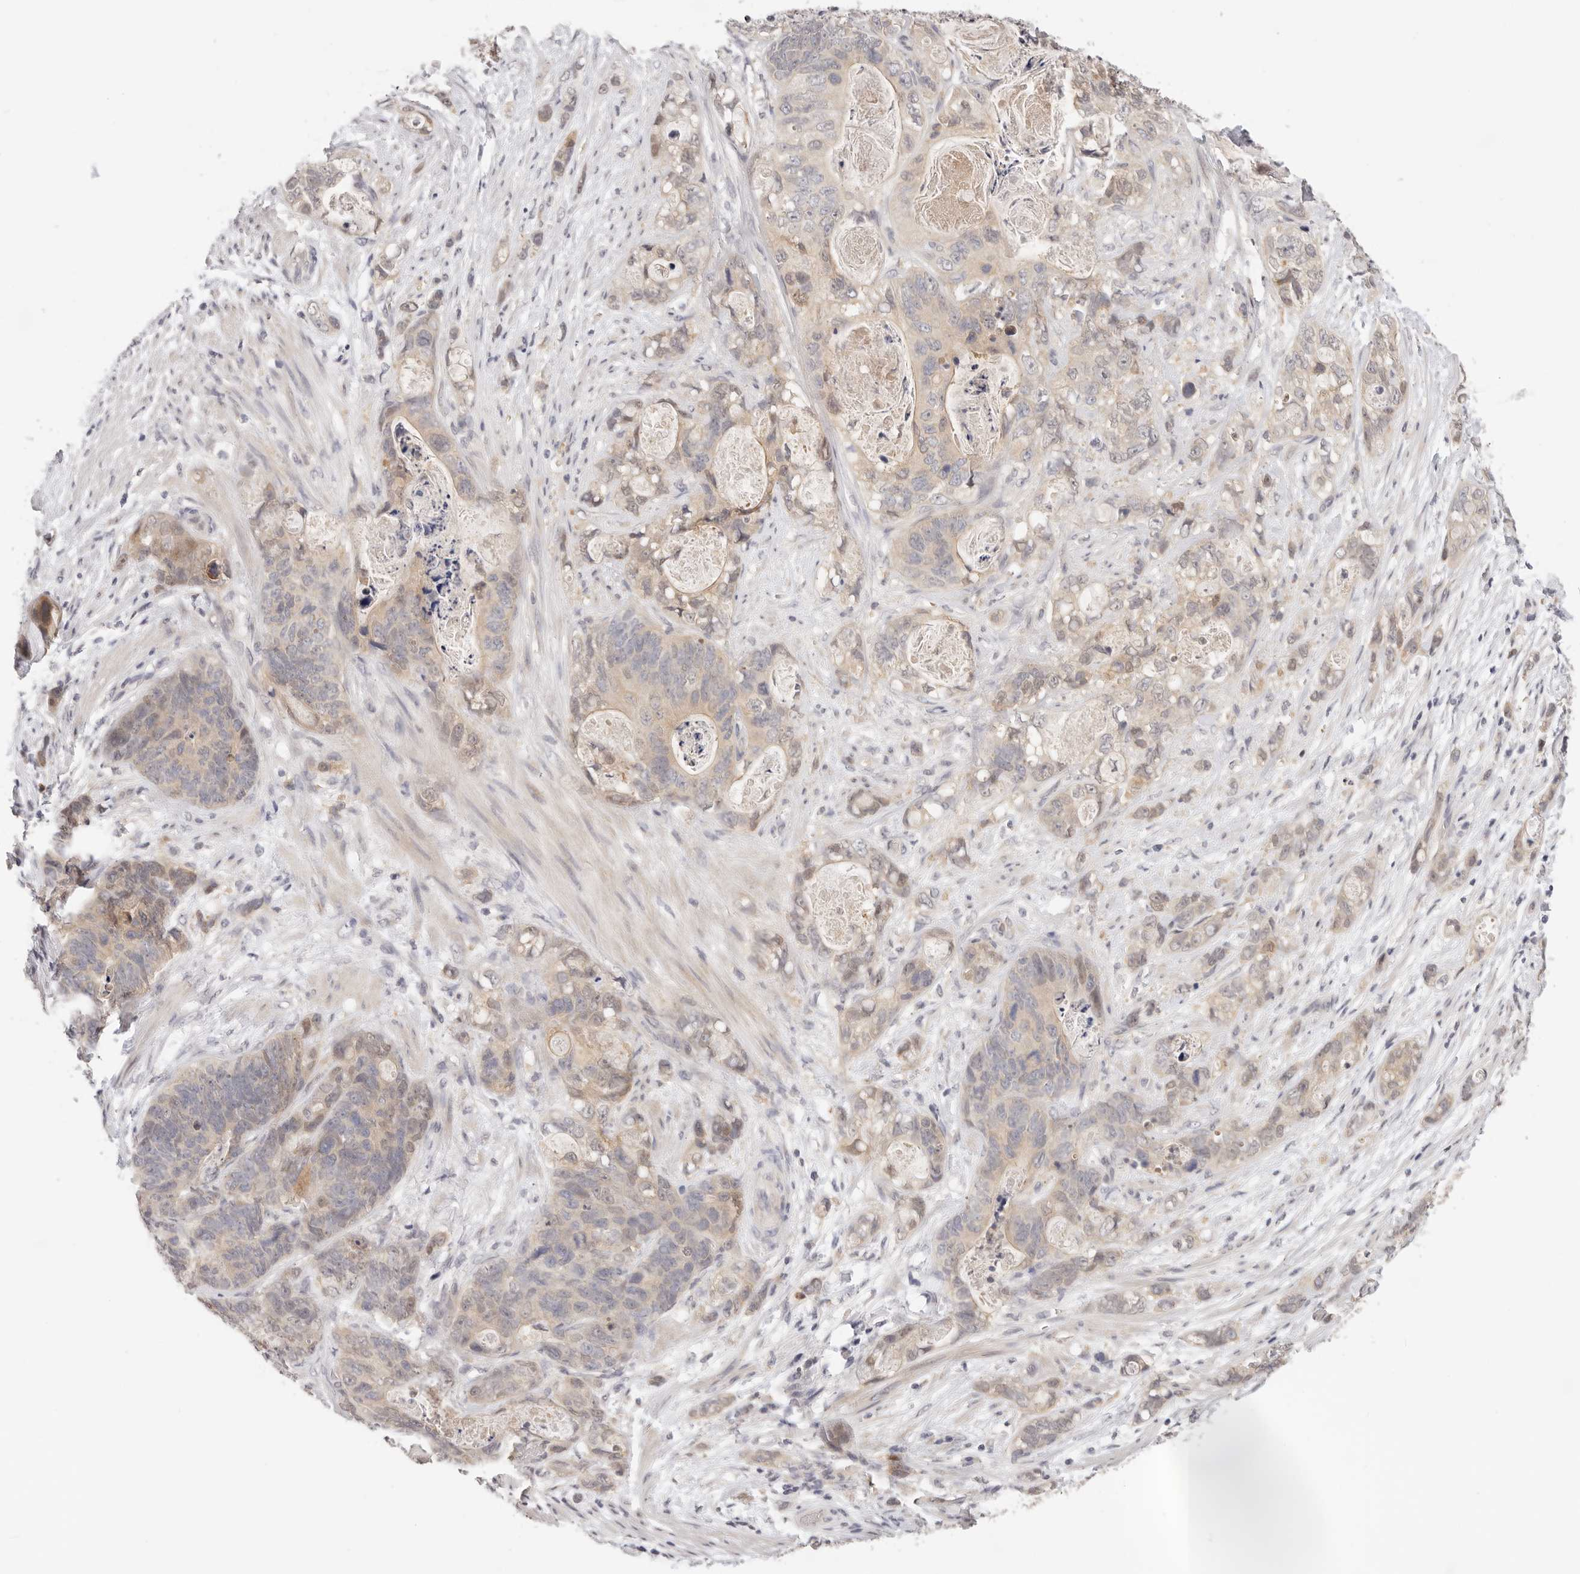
{"staining": {"intensity": "moderate", "quantity": "25%-75%", "location": "cytoplasmic/membranous,nuclear"}, "tissue": "stomach cancer", "cell_type": "Tumor cells", "image_type": "cancer", "snomed": [{"axis": "morphology", "description": "Normal tissue, NOS"}, {"axis": "morphology", "description": "Adenocarcinoma, NOS"}, {"axis": "topography", "description": "Stomach"}], "caption": "Stomach cancer (adenocarcinoma) stained for a protein (brown) shows moderate cytoplasmic/membranous and nuclear positive expression in approximately 25%-75% of tumor cells.", "gene": "GGPS1", "patient": {"sex": "female", "age": 89}}